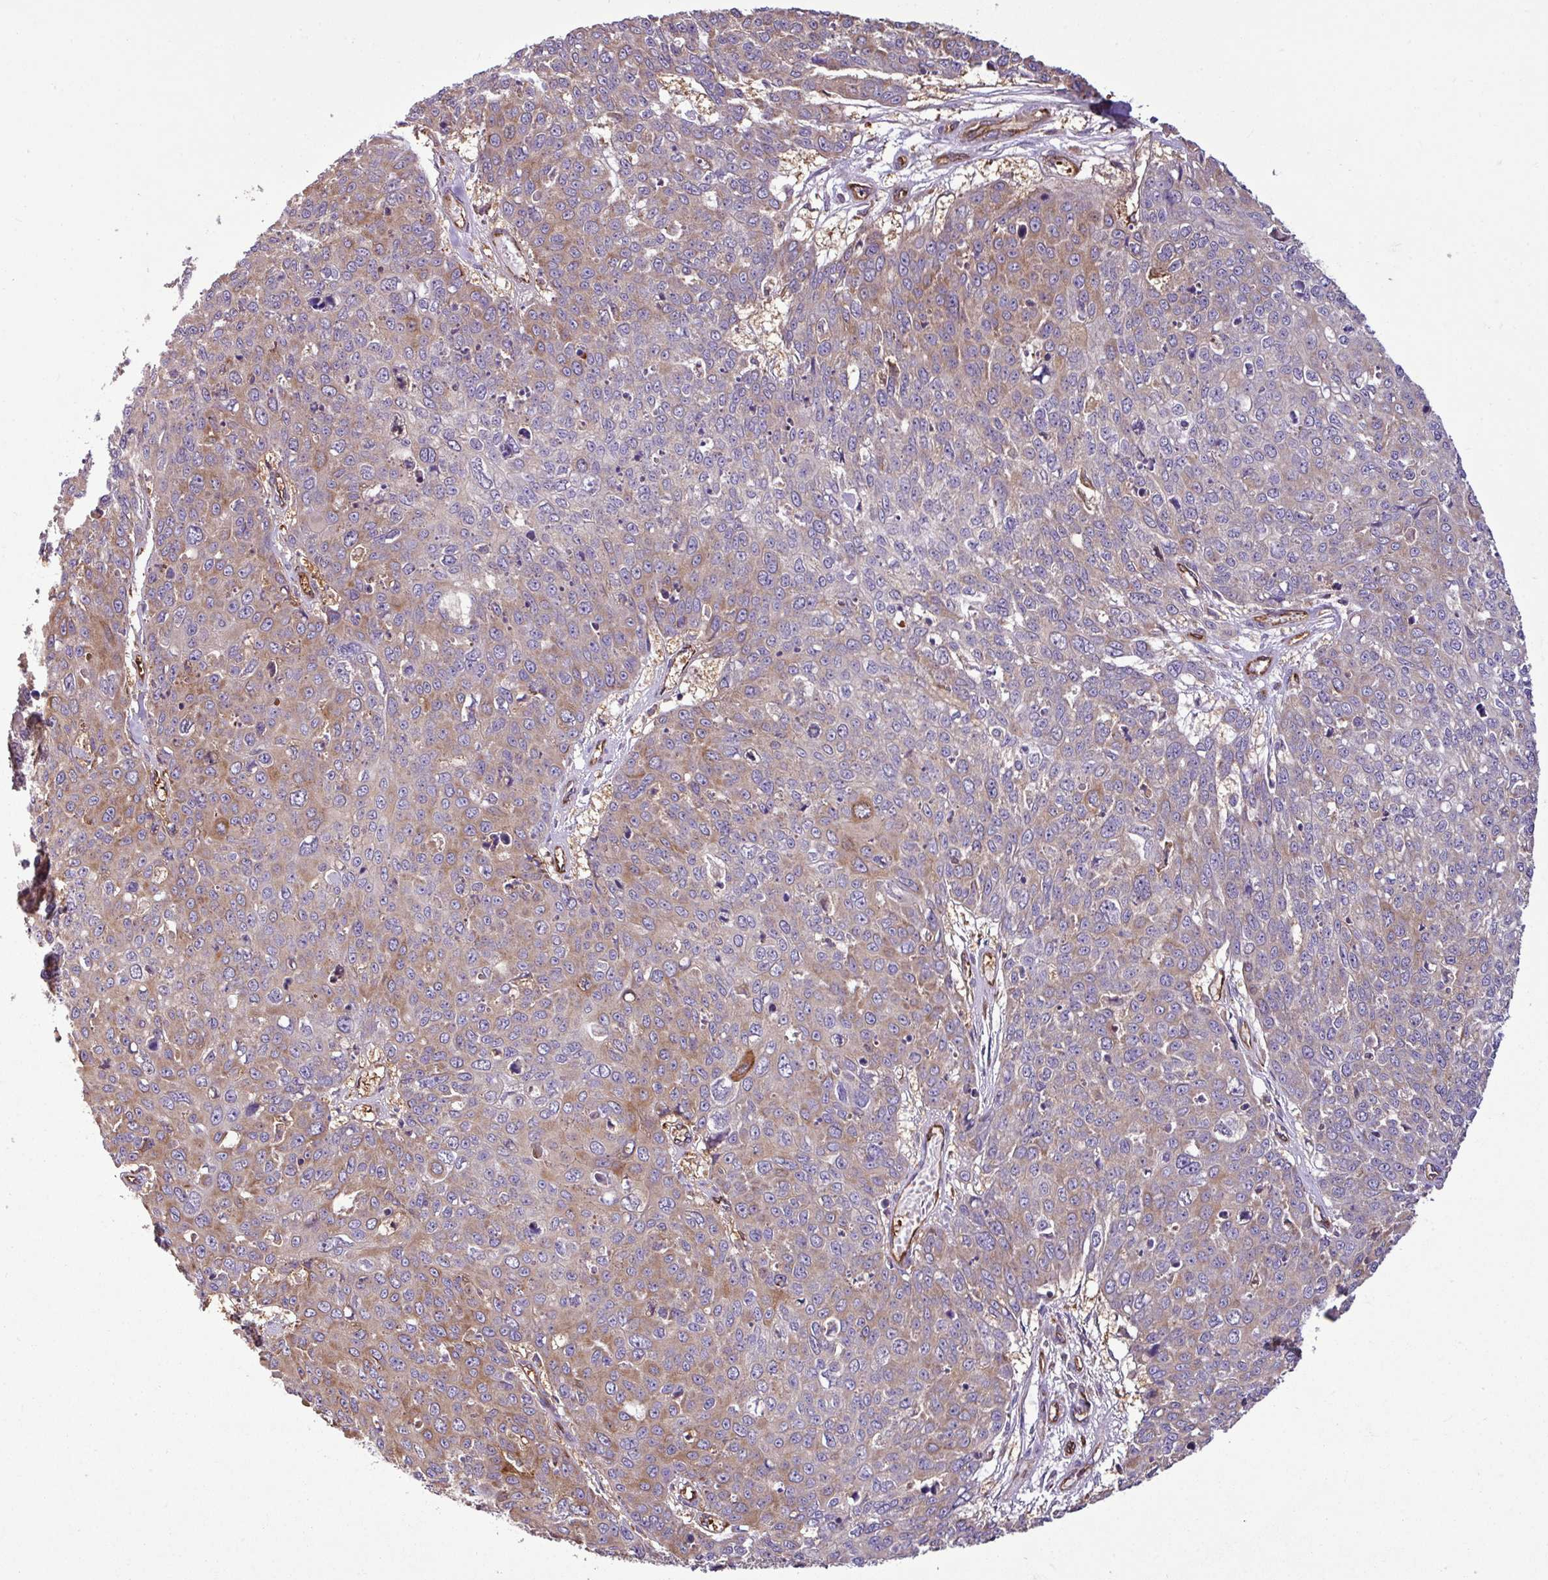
{"staining": {"intensity": "moderate", "quantity": "25%-75%", "location": "cytoplasmic/membranous"}, "tissue": "skin cancer", "cell_type": "Tumor cells", "image_type": "cancer", "snomed": [{"axis": "morphology", "description": "Squamous cell carcinoma, NOS"}, {"axis": "topography", "description": "Skin"}], "caption": "About 25%-75% of tumor cells in skin cancer demonstrate moderate cytoplasmic/membranous protein staining as visualized by brown immunohistochemical staining.", "gene": "ZNF106", "patient": {"sex": "male", "age": 71}}